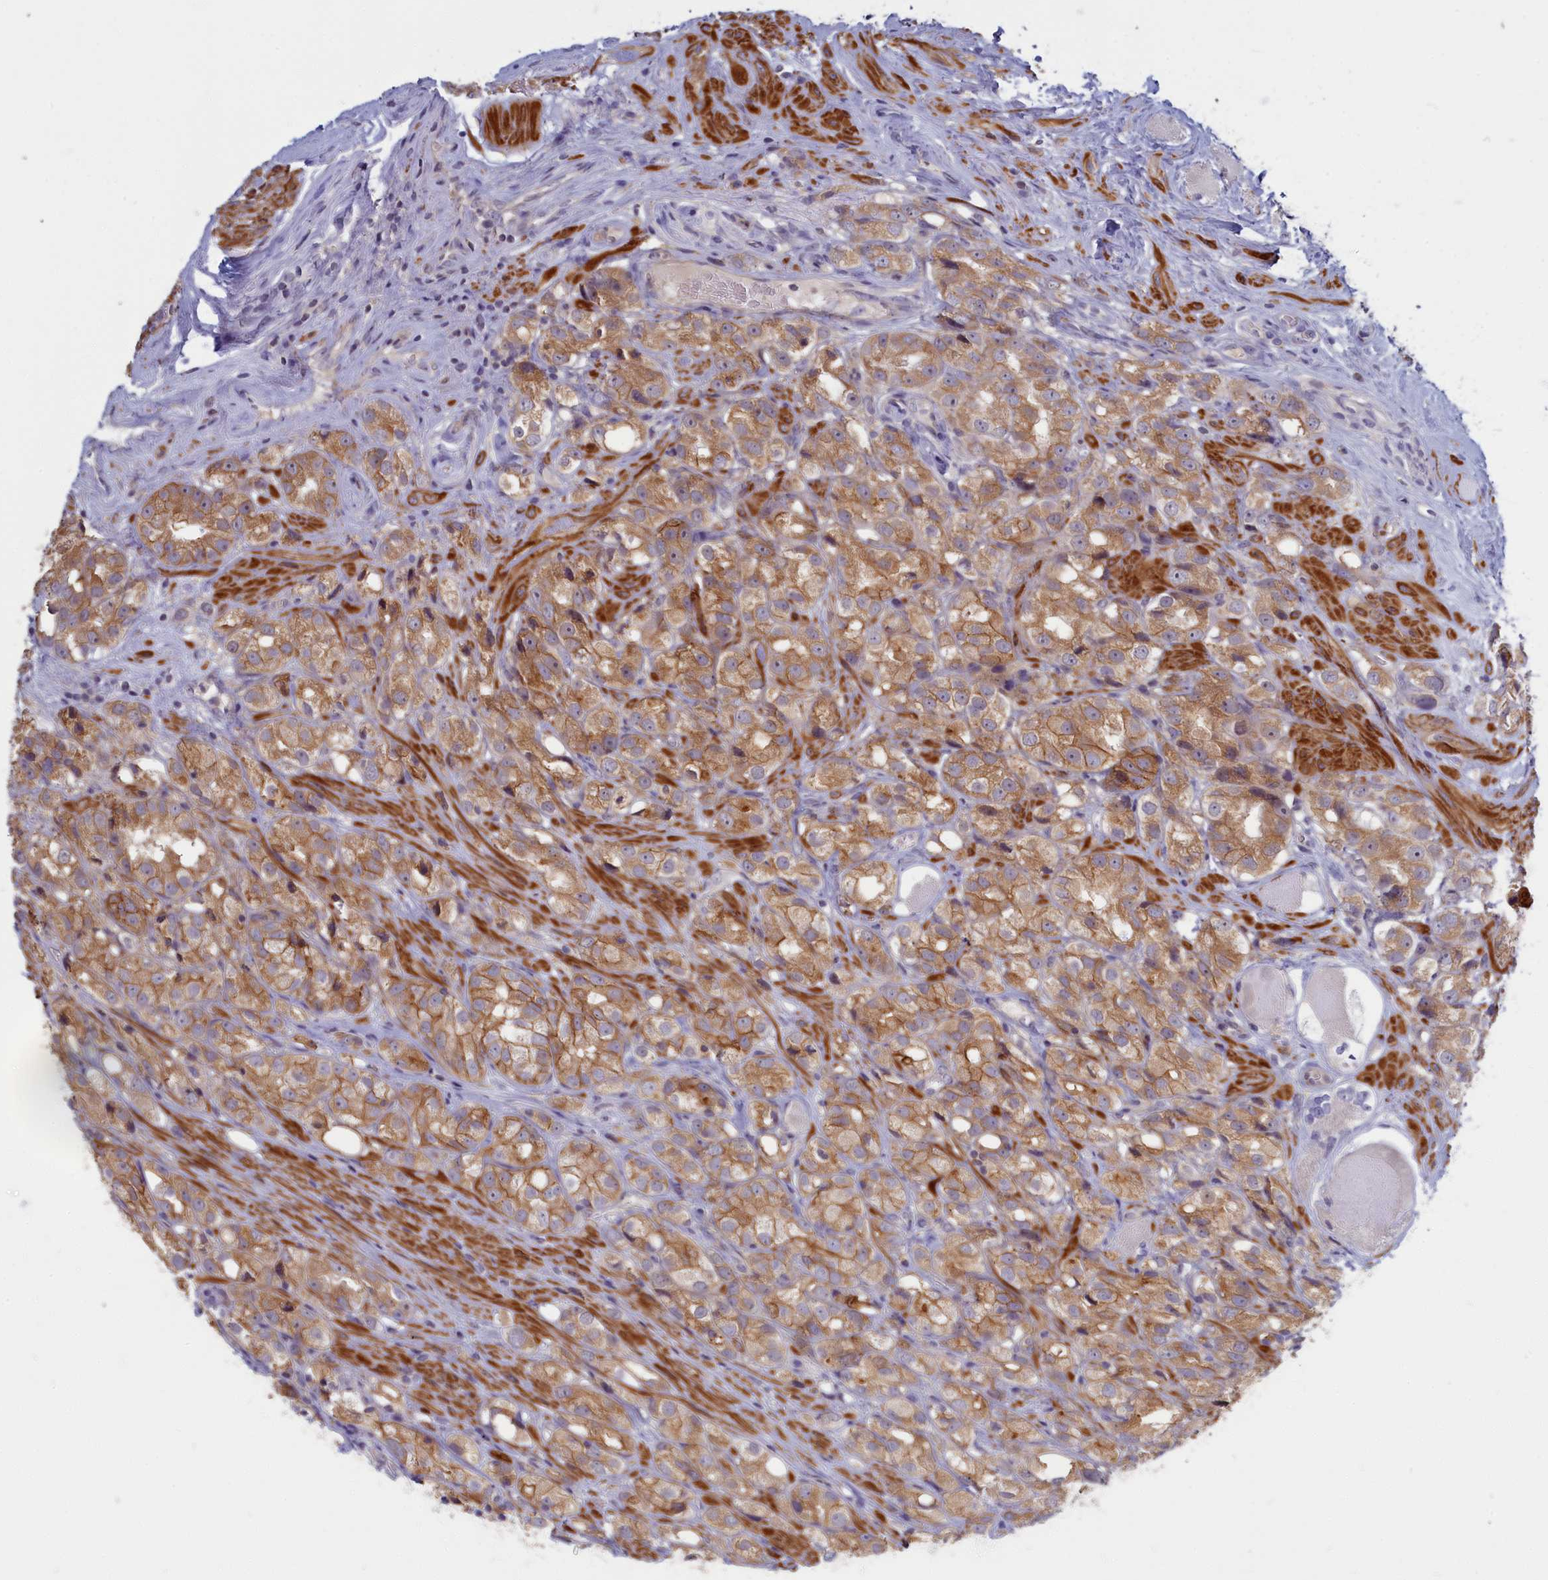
{"staining": {"intensity": "moderate", "quantity": ">75%", "location": "cytoplasmic/membranous"}, "tissue": "prostate cancer", "cell_type": "Tumor cells", "image_type": "cancer", "snomed": [{"axis": "morphology", "description": "Adenocarcinoma, NOS"}, {"axis": "topography", "description": "Prostate"}], "caption": "There is medium levels of moderate cytoplasmic/membranous staining in tumor cells of prostate adenocarcinoma, as demonstrated by immunohistochemical staining (brown color).", "gene": "TRPM4", "patient": {"sex": "male", "age": 79}}